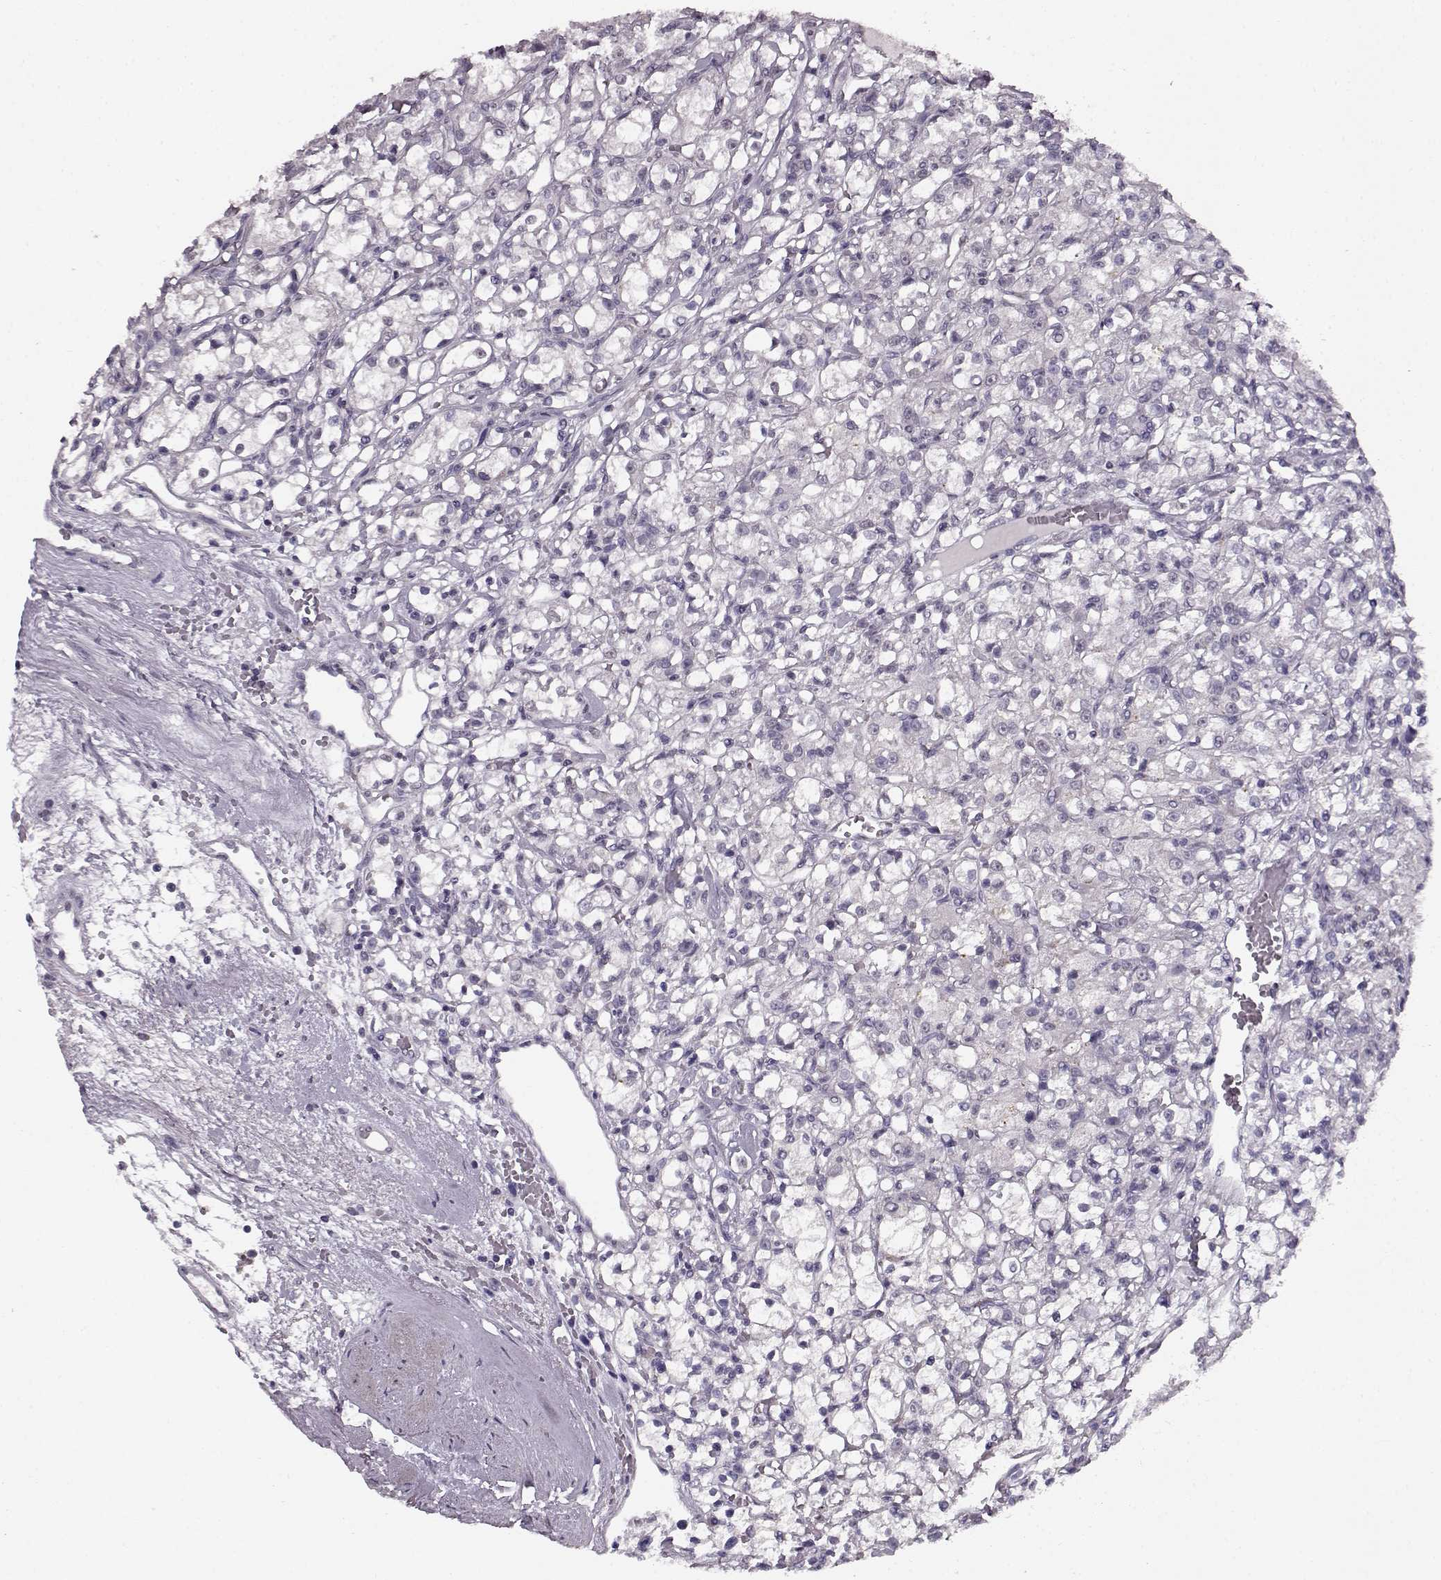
{"staining": {"intensity": "negative", "quantity": "none", "location": "none"}, "tissue": "renal cancer", "cell_type": "Tumor cells", "image_type": "cancer", "snomed": [{"axis": "morphology", "description": "Adenocarcinoma, NOS"}, {"axis": "topography", "description": "Kidney"}], "caption": "Tumor cells are negative for brown protein staining in renal cancer.", "gene": "RP1L1", "patient": {"sex": "female", "age": 59}}